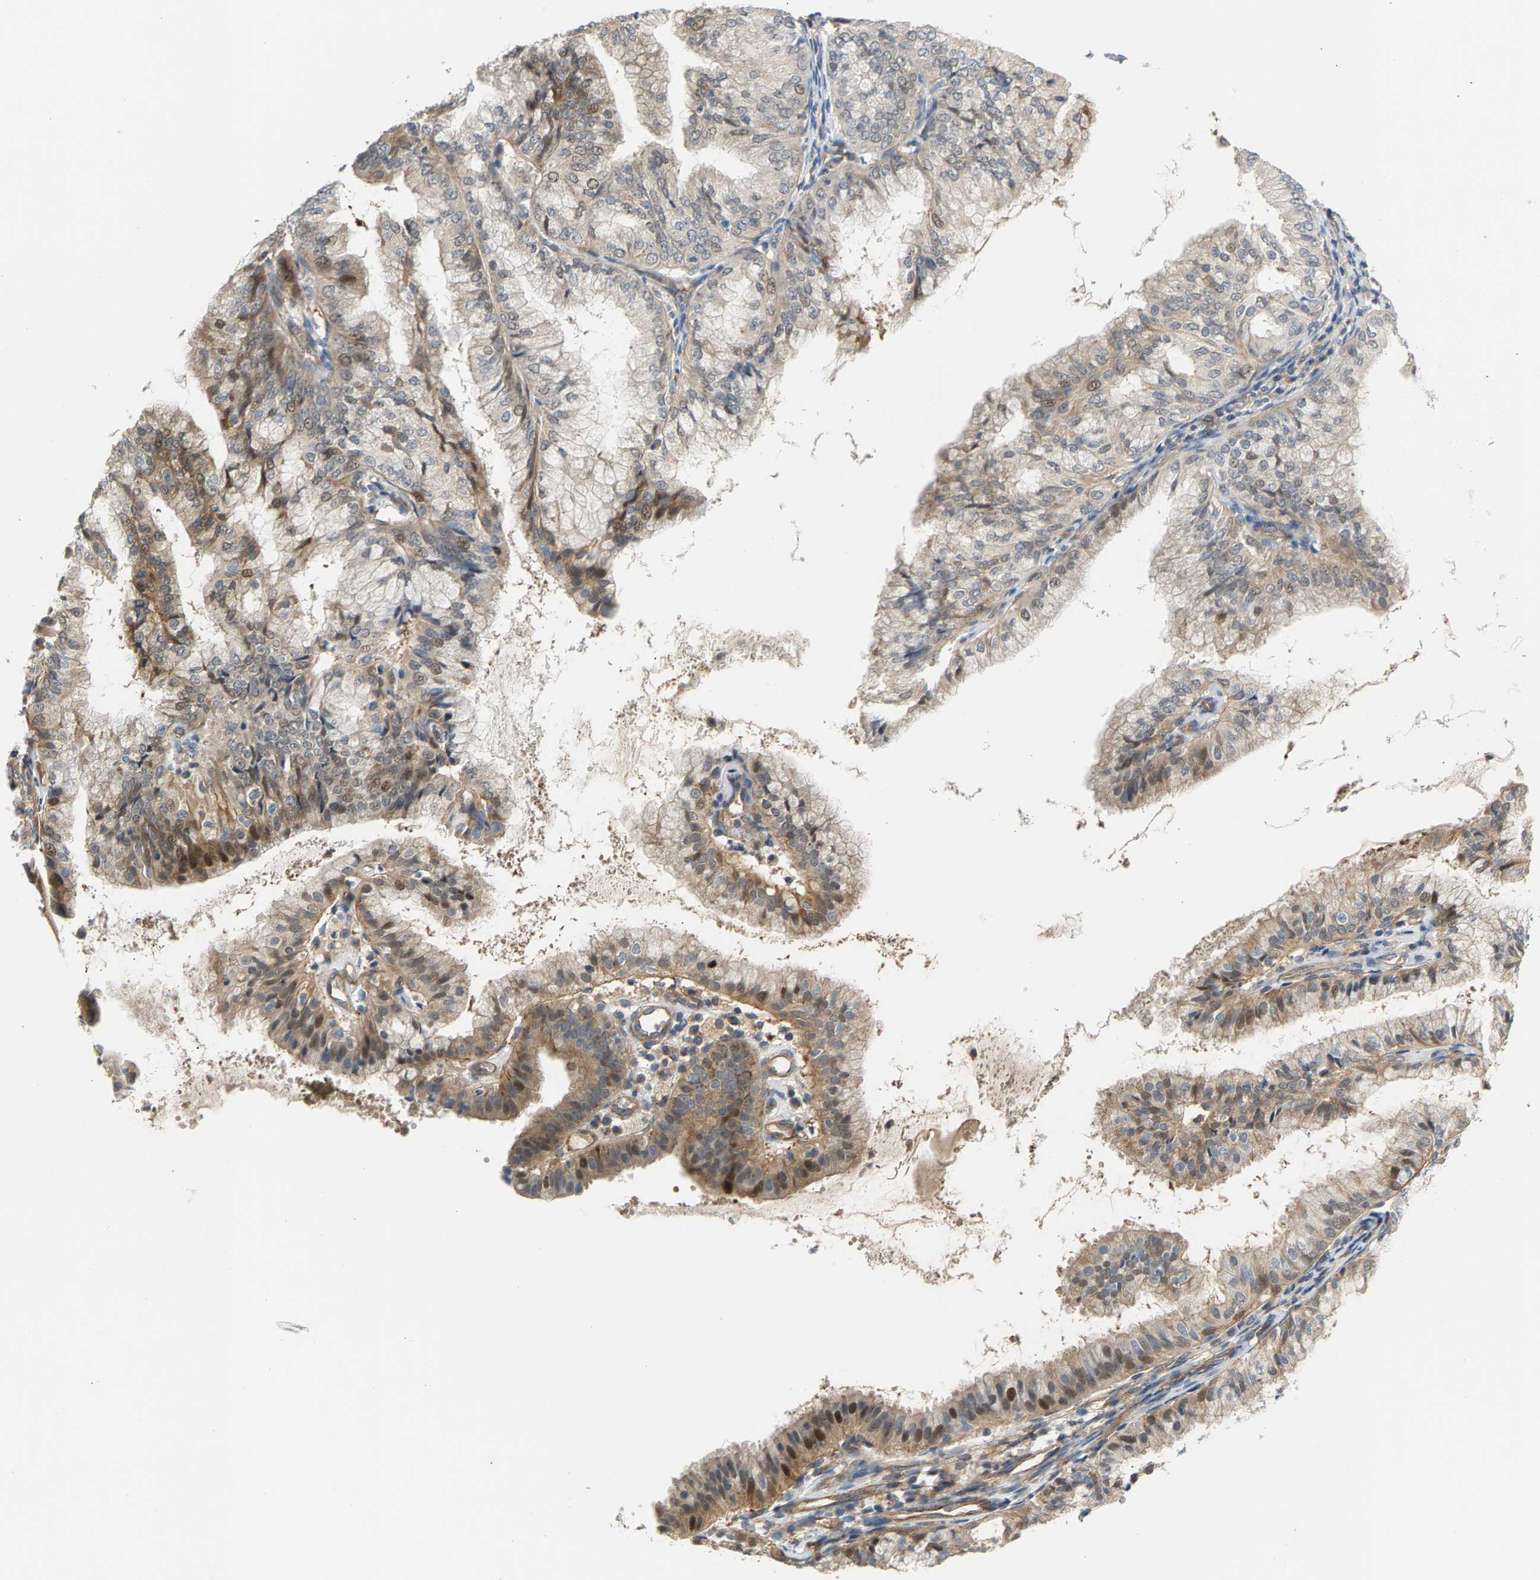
{"staining": {"intensity": "moderate", "quantity": "25%-75%", "location": "cytoplasmic/membranous,nuclear"}, "tissue": "endometrial cancer", "cell_type": "Tumor cells", "image_type": "cancer", "snomed": [{"axis": "morphology", "description": "Adenocarcinoma, NOS"}, {"axis": "topography", "description": "Endometrium"}], "caption": "Immunohistochemical staining of human endometrial adenocarcinoma displays moderate cytoplasmic/membranous and nuclear protein staining in approximately 25%-75% of tumor cells.", "gene": "KRTAP27-1", "patient": {"sex": "female", "age": 63}}